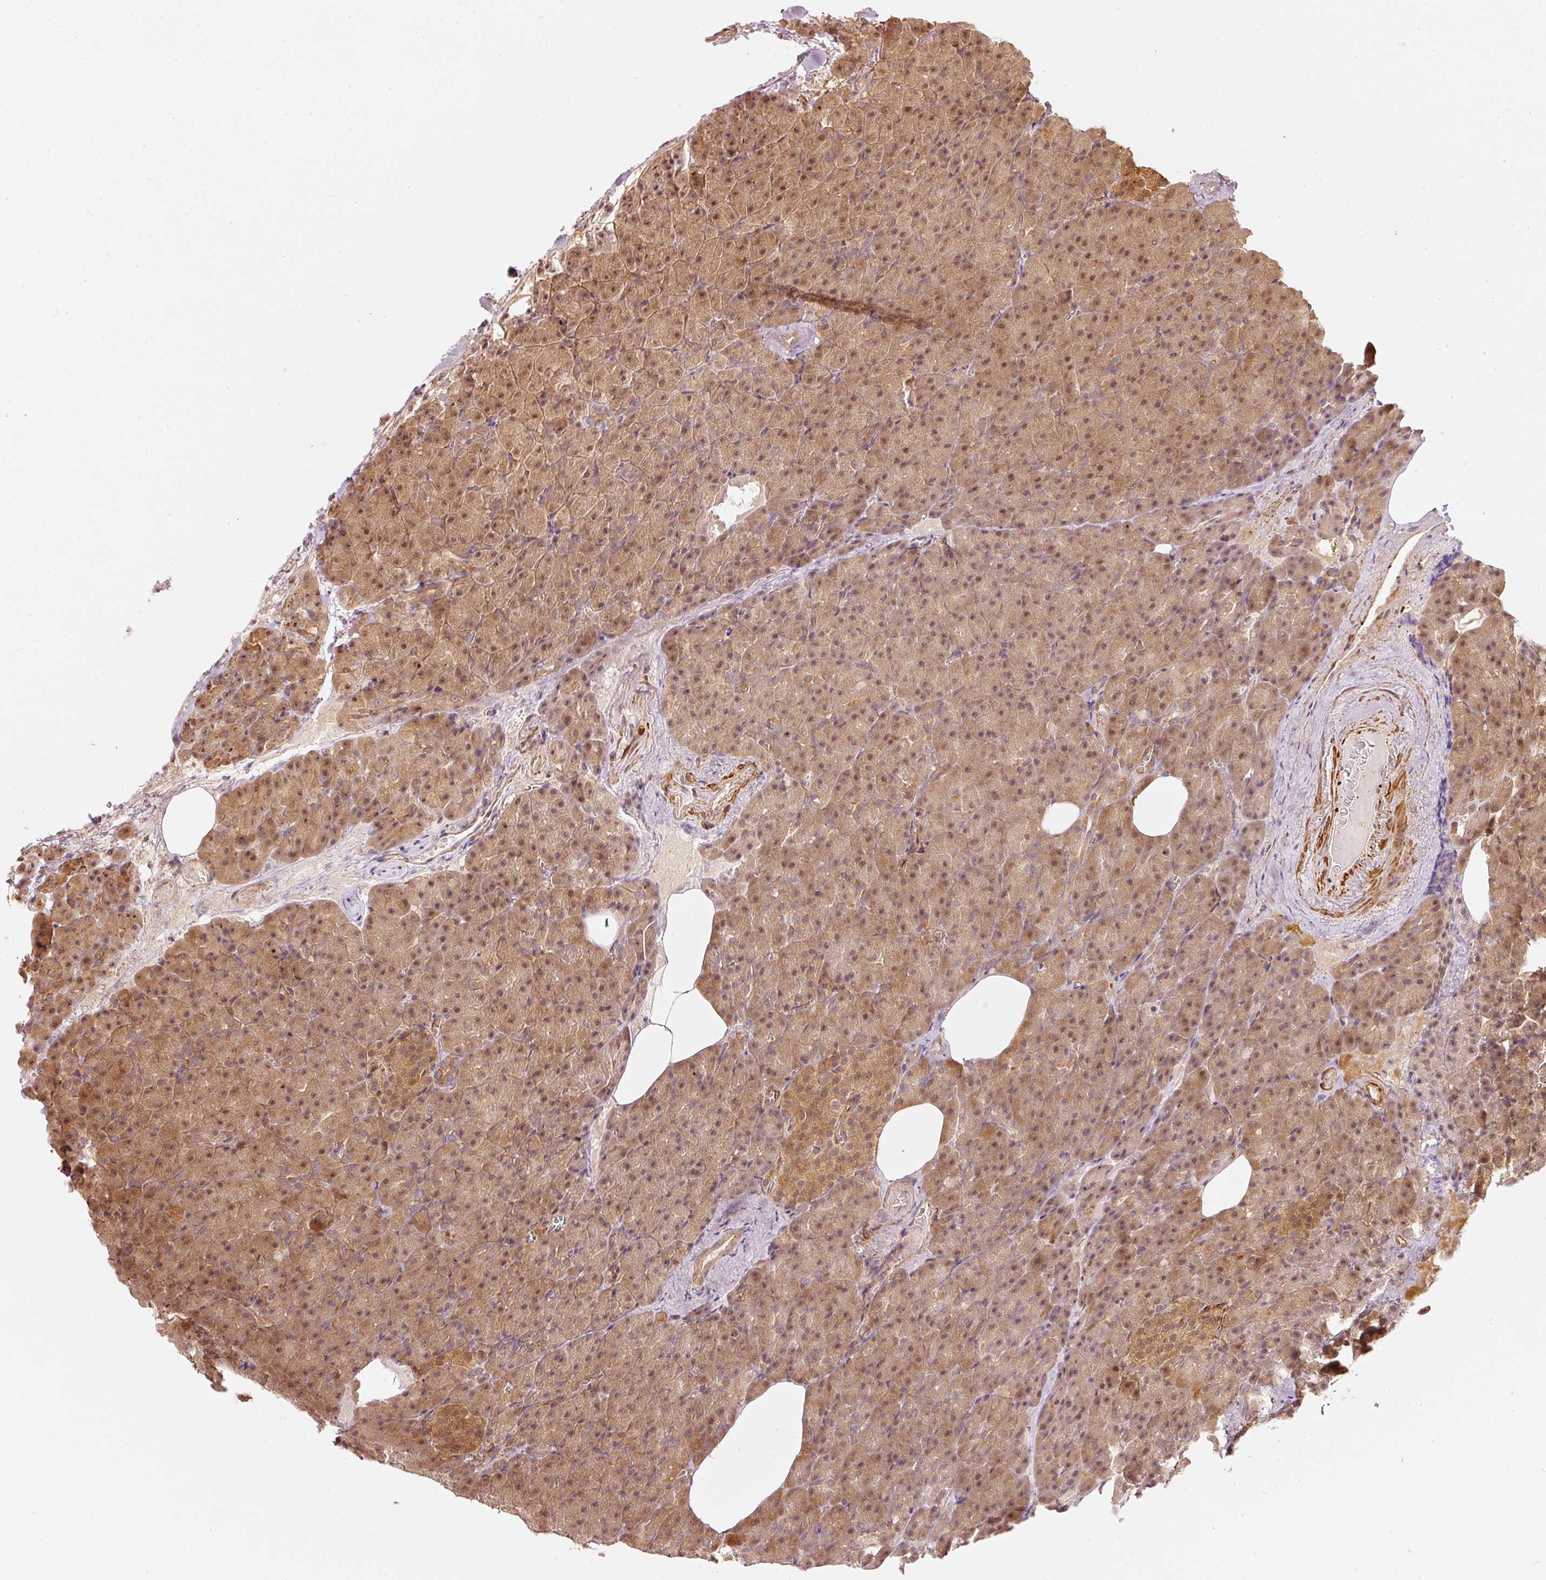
{"staining": {"intensity": "moderate", "quantity": ">75%", "location": "cytoplasmic/membranous,nuclear"}, "tissue": "pancreas", "cell_type": "Exocrine glandular cells", "image_type": "normal", "snomed": [{"axis": "morphology", "description": "Normal tissue, NOS"}, {"axis": "topography", "description": "Pancreas"}], "caption": "An immunohistochemistry (IHC) photomicrograph of unremarkable tissue is shown. Protein staining in brown labels moderate cytoplasmic/membranous,nuclear positivity in pancreas within exocrine glandular cells.", "gene": "PSMD1", "patient": {"sex": "female", "age": 74}}